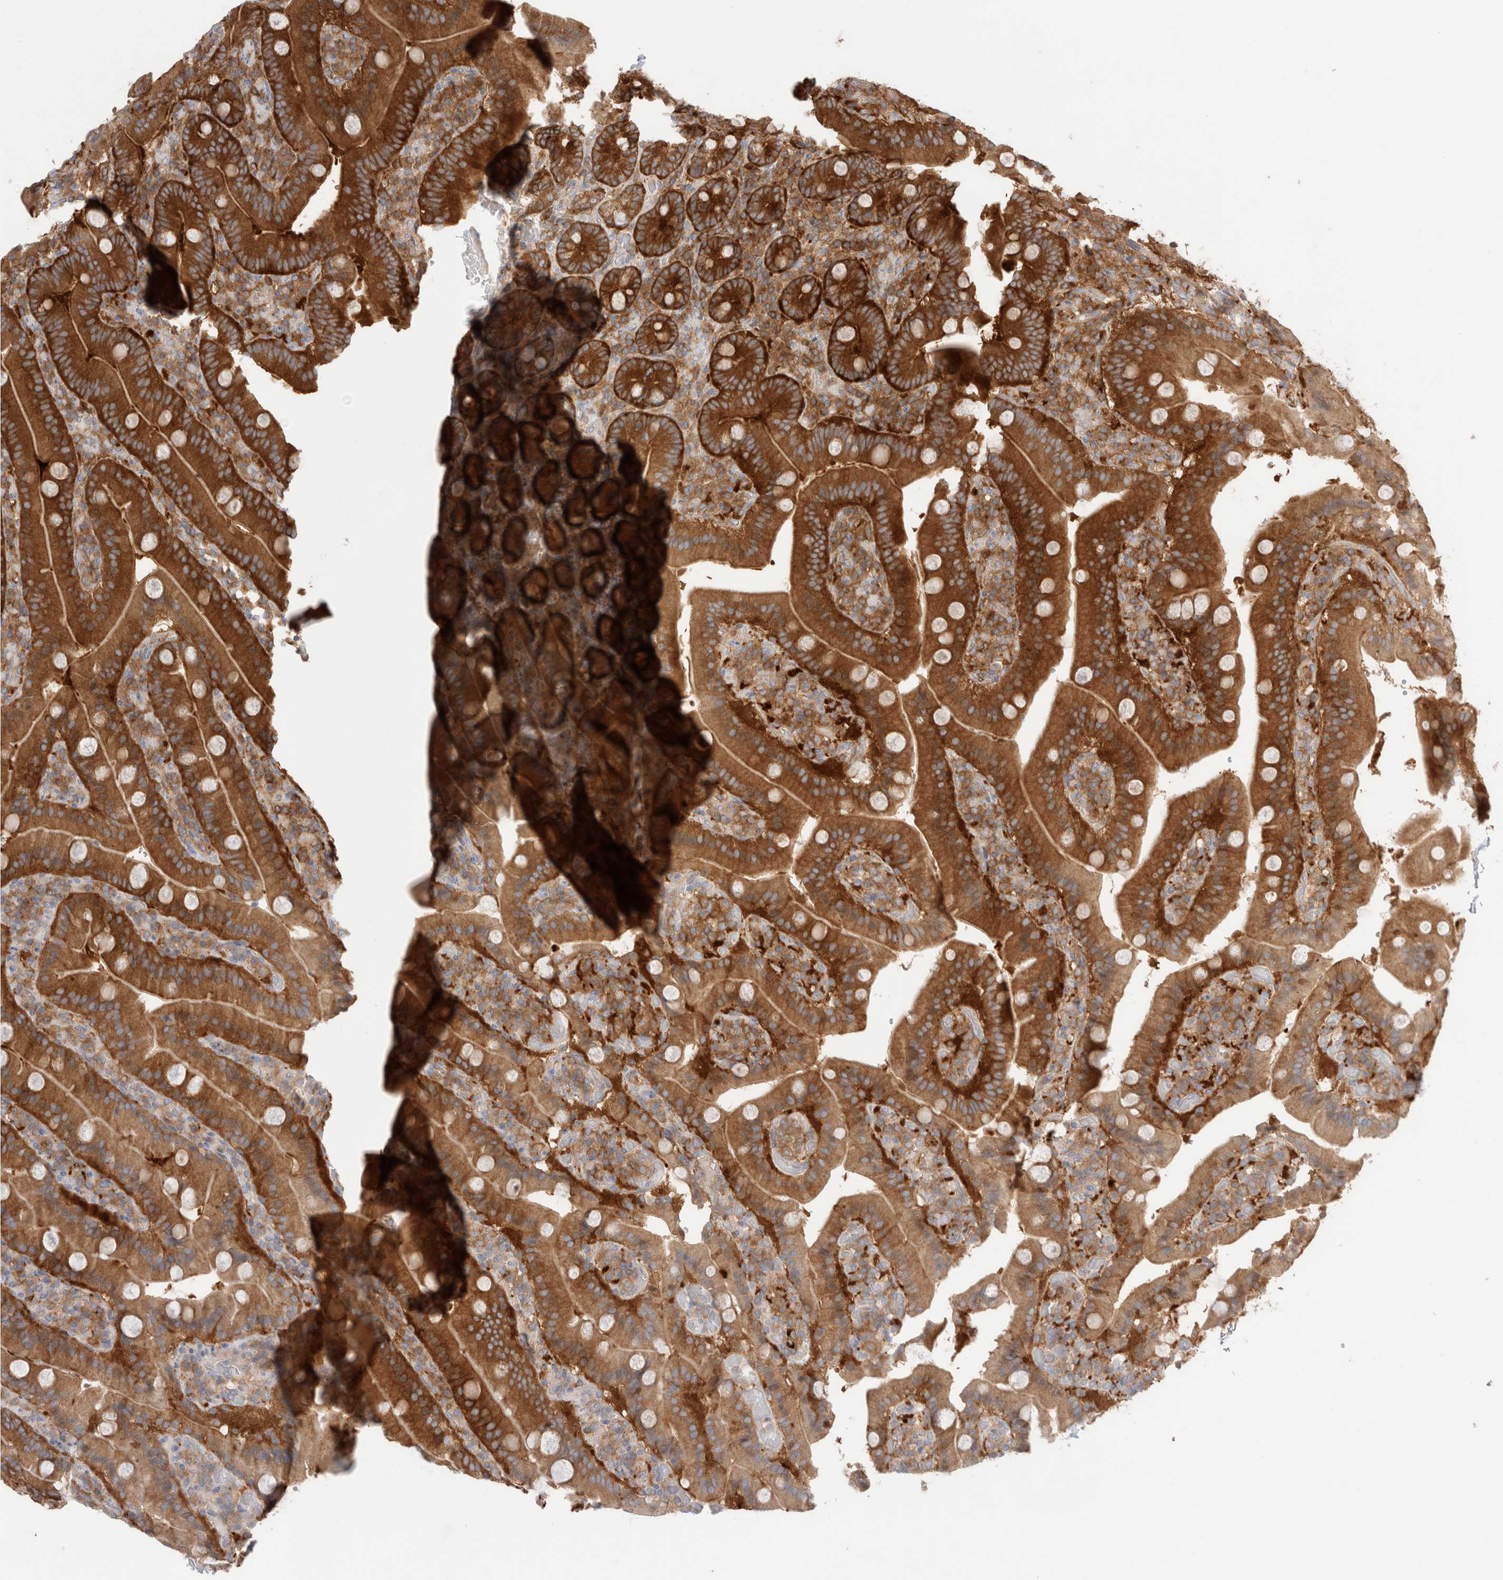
{"staining": {"intensity": "strong", "quantity": ">75%", "location": "cytoplasmic/membranous"}, "tissue": "duodenum", "cell_type": "Glandular cells", "image_type": "normal", "snomed": [{"axis": "morphology", "description": "Normal tissue, NOS"}, {"axis": "topography", "description": "Duodenum"}], "caption": "This image demonstrates benign duodenum stained with IHC to label a protein in brown. The cytoplasmic/membranous of glandular cells show strong positivity for the protein. Nuclei are counter-stained blue.", "gene": "KLHL14", "patient": {"sex": "female", "age": 62}}